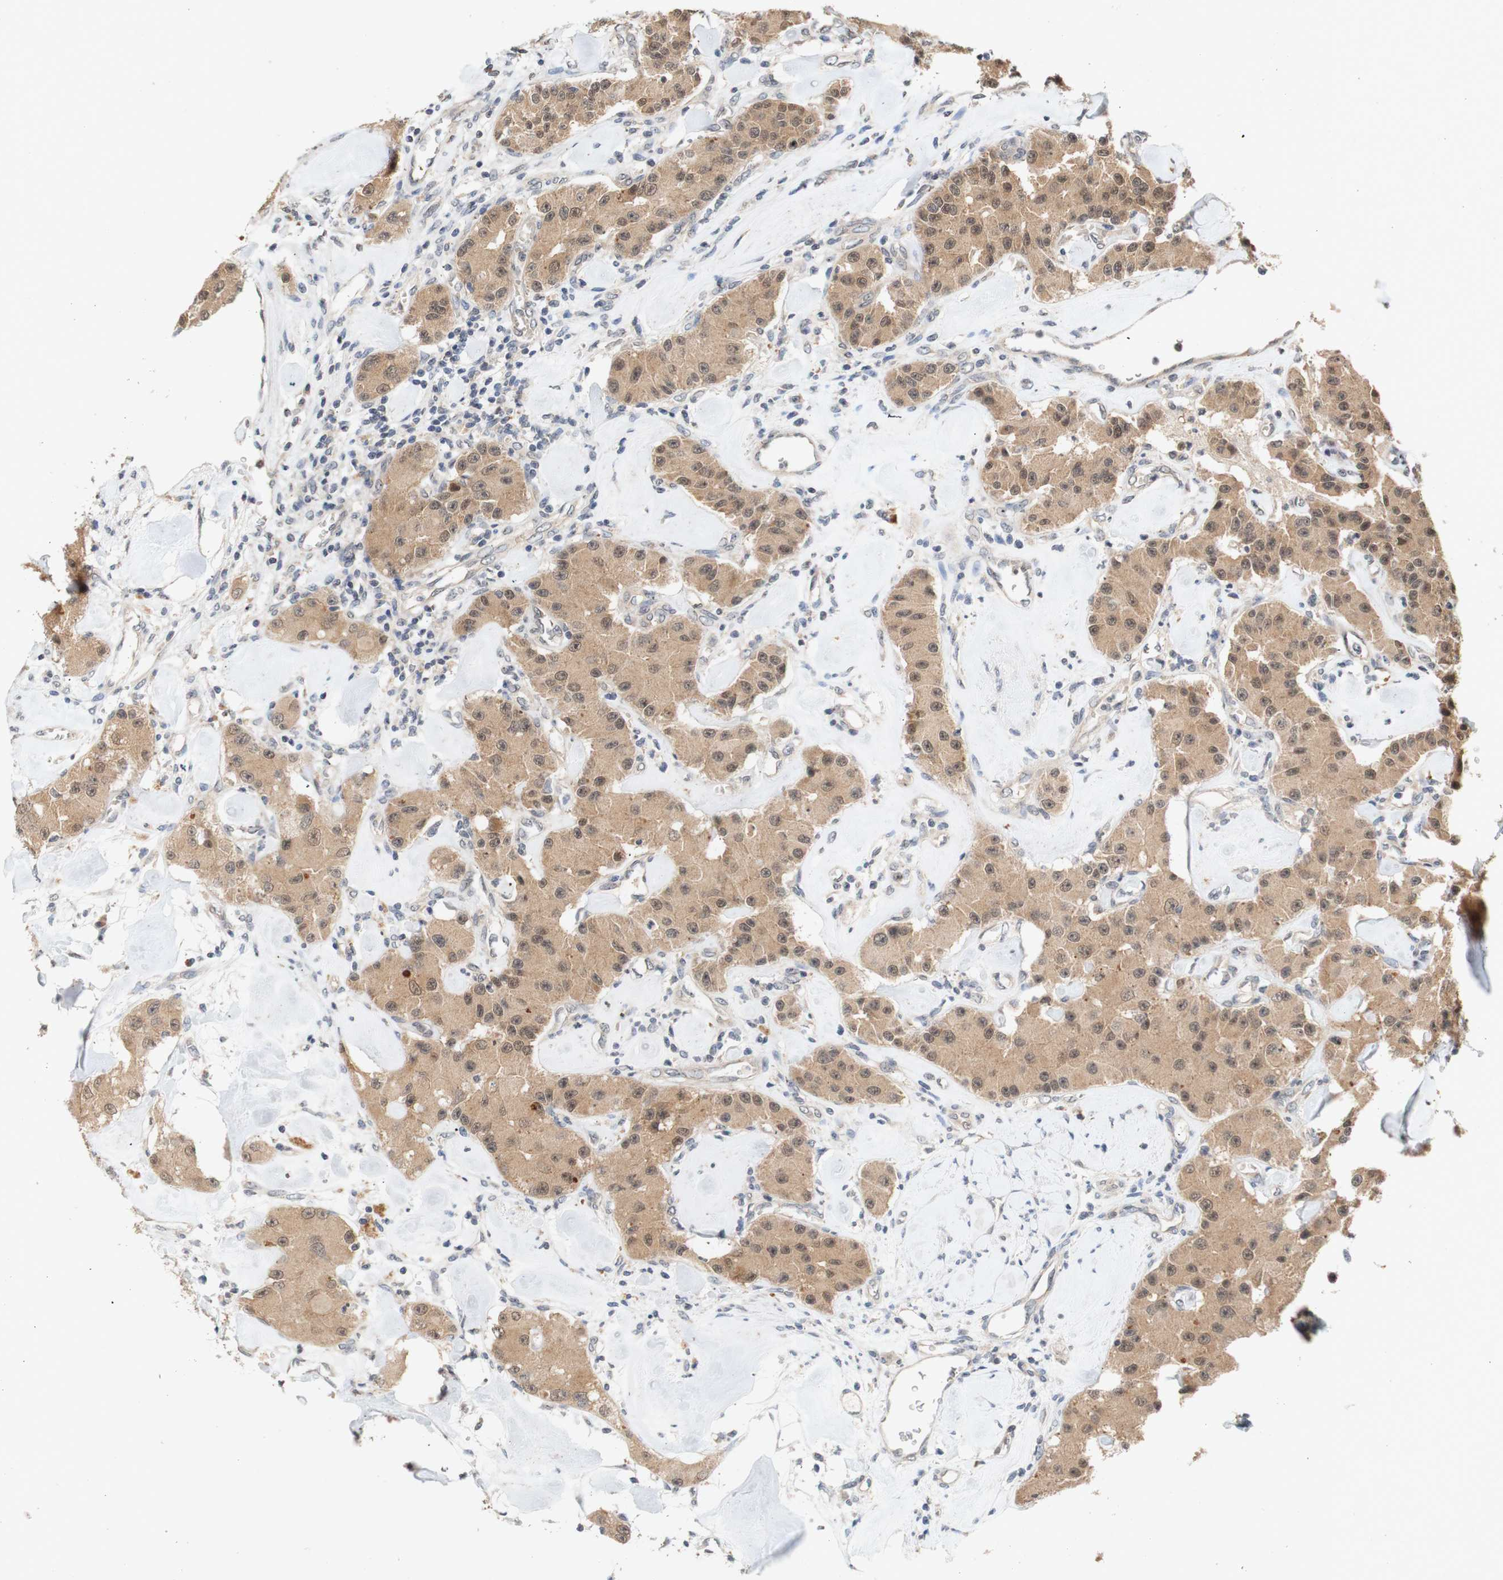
{"staining": {"intensity": "moderate", "quantity": ">75%", "location": "cytoplasmic/membranous"}, "tissue": "carcinoid", "cell_type": "Tumor cells", "image_type": "cancer", "snomed": [{"axis": "morphology", "description": "Carcinoid, malignant, NOS"}, {"axis": "topography", "description": "Pancreas"}], "caption": "About >75% of tumor cells in human malignant carcinoid demonstrate moderate cytoplasmic/membranous protein staining as visualized by brown immunohistochemical staining.", "gene": "PIN1", "patient": {"sex": "male", "age": 41}}